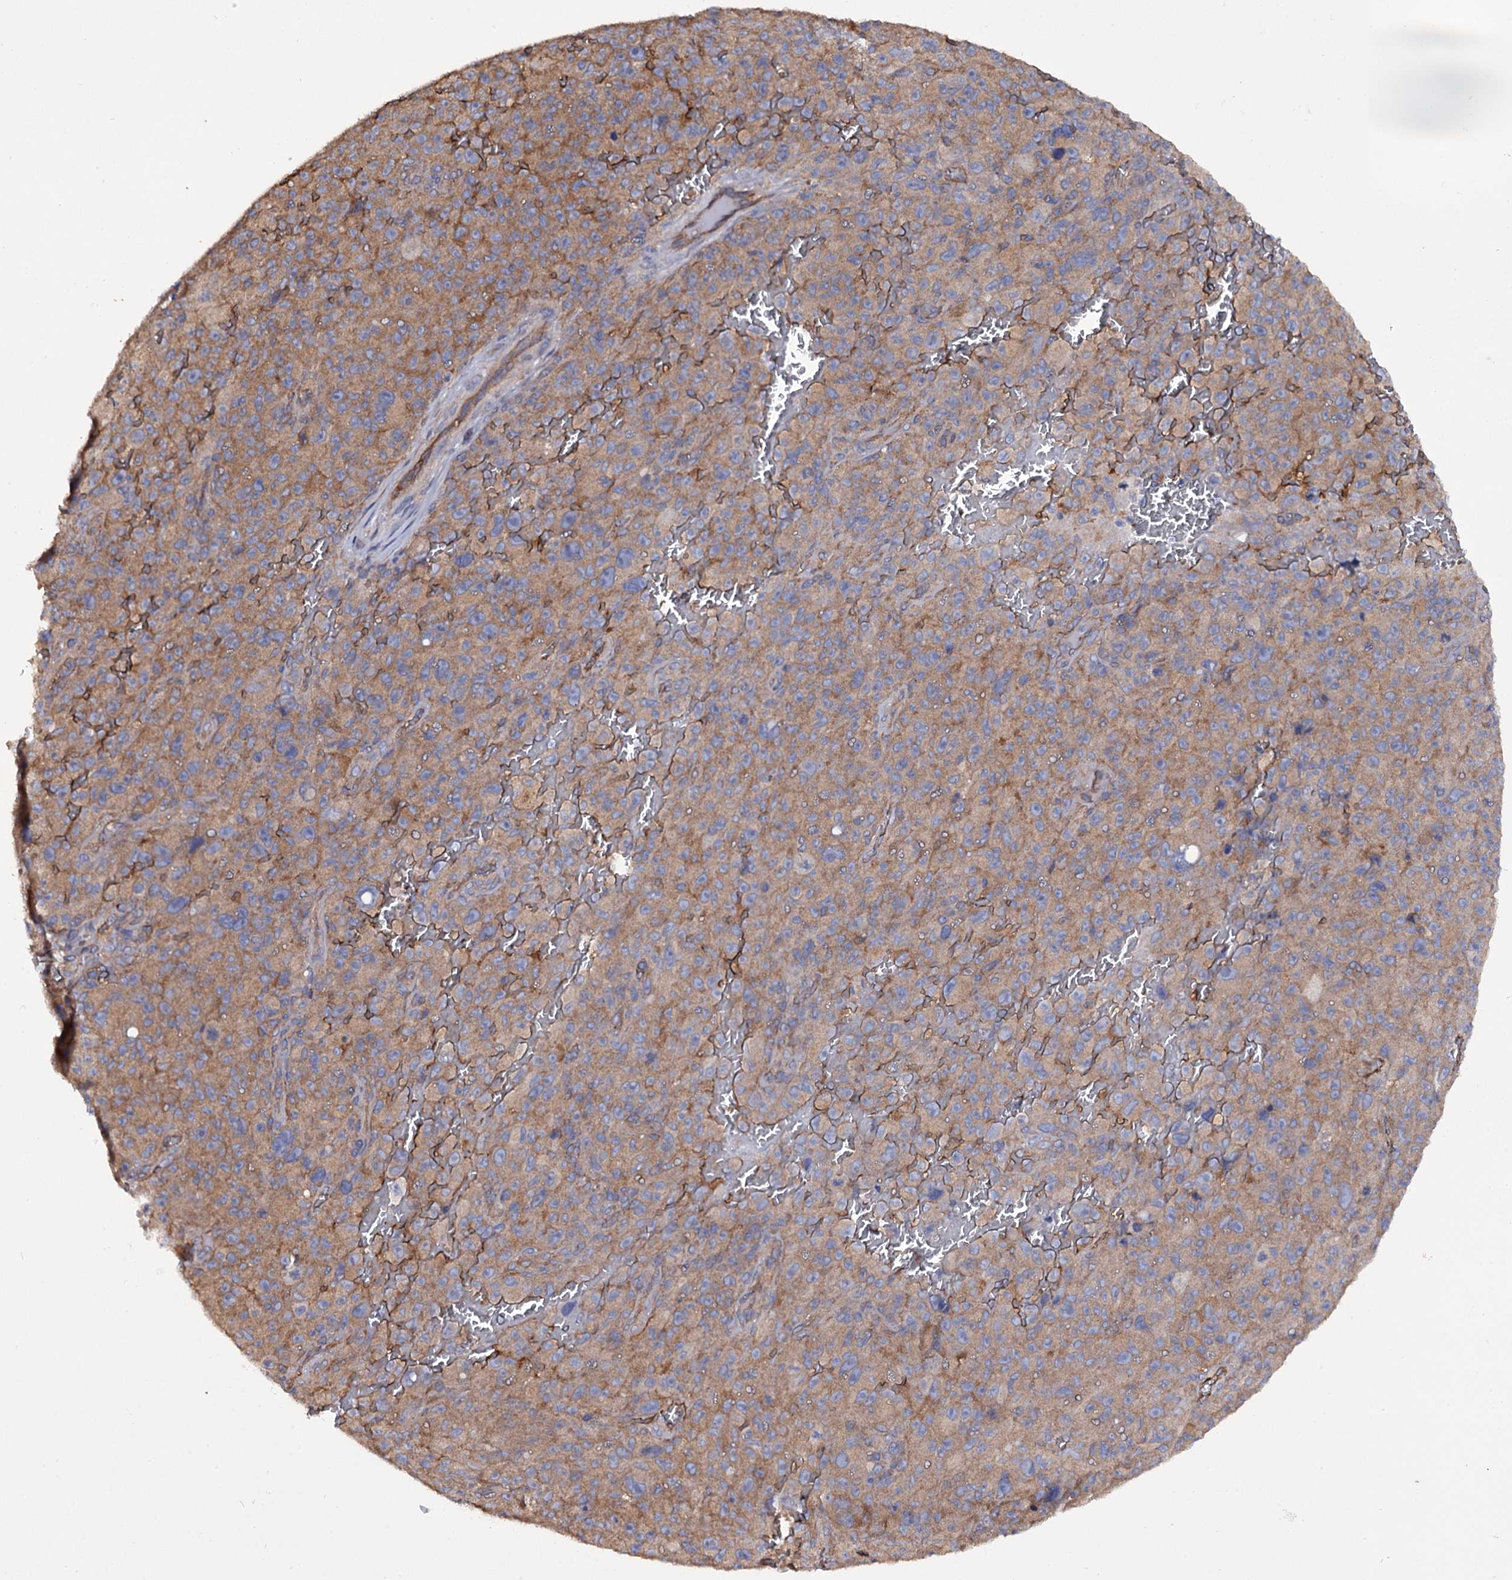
{"staining": {"intensity": "moderate", "quantity": ">75%", "location": "cytoplasmic/membranous"}, "tissue": "melanoma", "cell_type": "Tumor cells", "image_type": "cancer", "snomed": [{"axis": "morphology", "description": "Malignant melanoma, NOS"}, {"axis": "topography", "description": "Skin"}], "caption": "High-power microscopy captured an immunohistochemistry (IHC) photomicrograph of malignant melanoma, revealing moderate cytoplasmic/membranous positivity in approximately >75% of tumor cells.", "gene": "TTC23", "patient": {"sex": "female", "age": 82}}